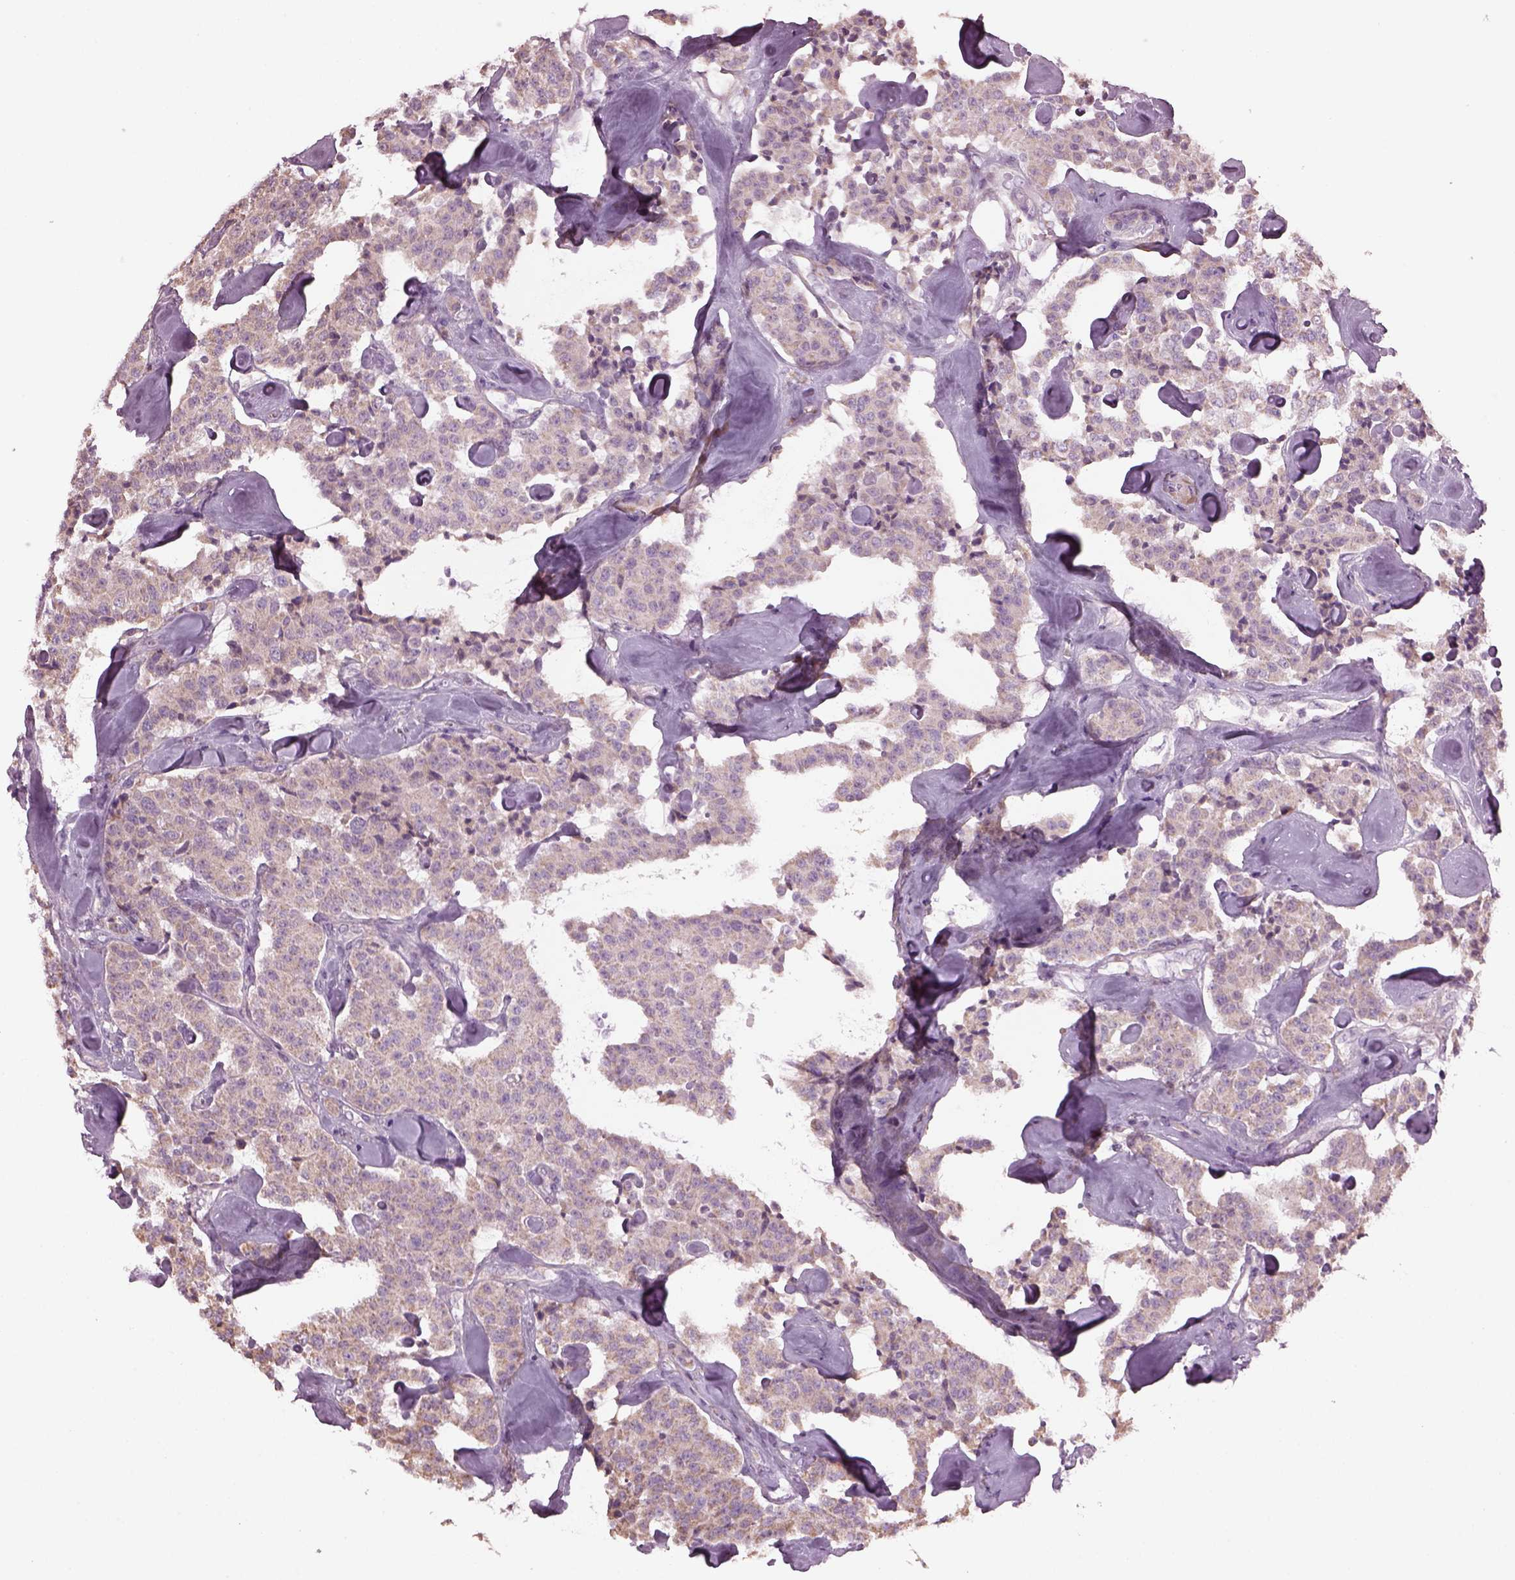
{"staining": {"intensity": "weak", "quantity": "<25%", "location": "cytoplasmic/membranous"}, "tissue": "carcinoid", "cell_type": "Tumor cells", "image_type": "cancer", "snomed": [{"axis": "morphology", "description": "Carcinoid, malignant, NOS"}, {"axis": "topography", "description": "Pancreas"}], "caption": "Image shows no protein expression in tumor cells of carcinoid tissue.", "gene": "SPATA7", "patient": {"sex": "male", "age": 41}}